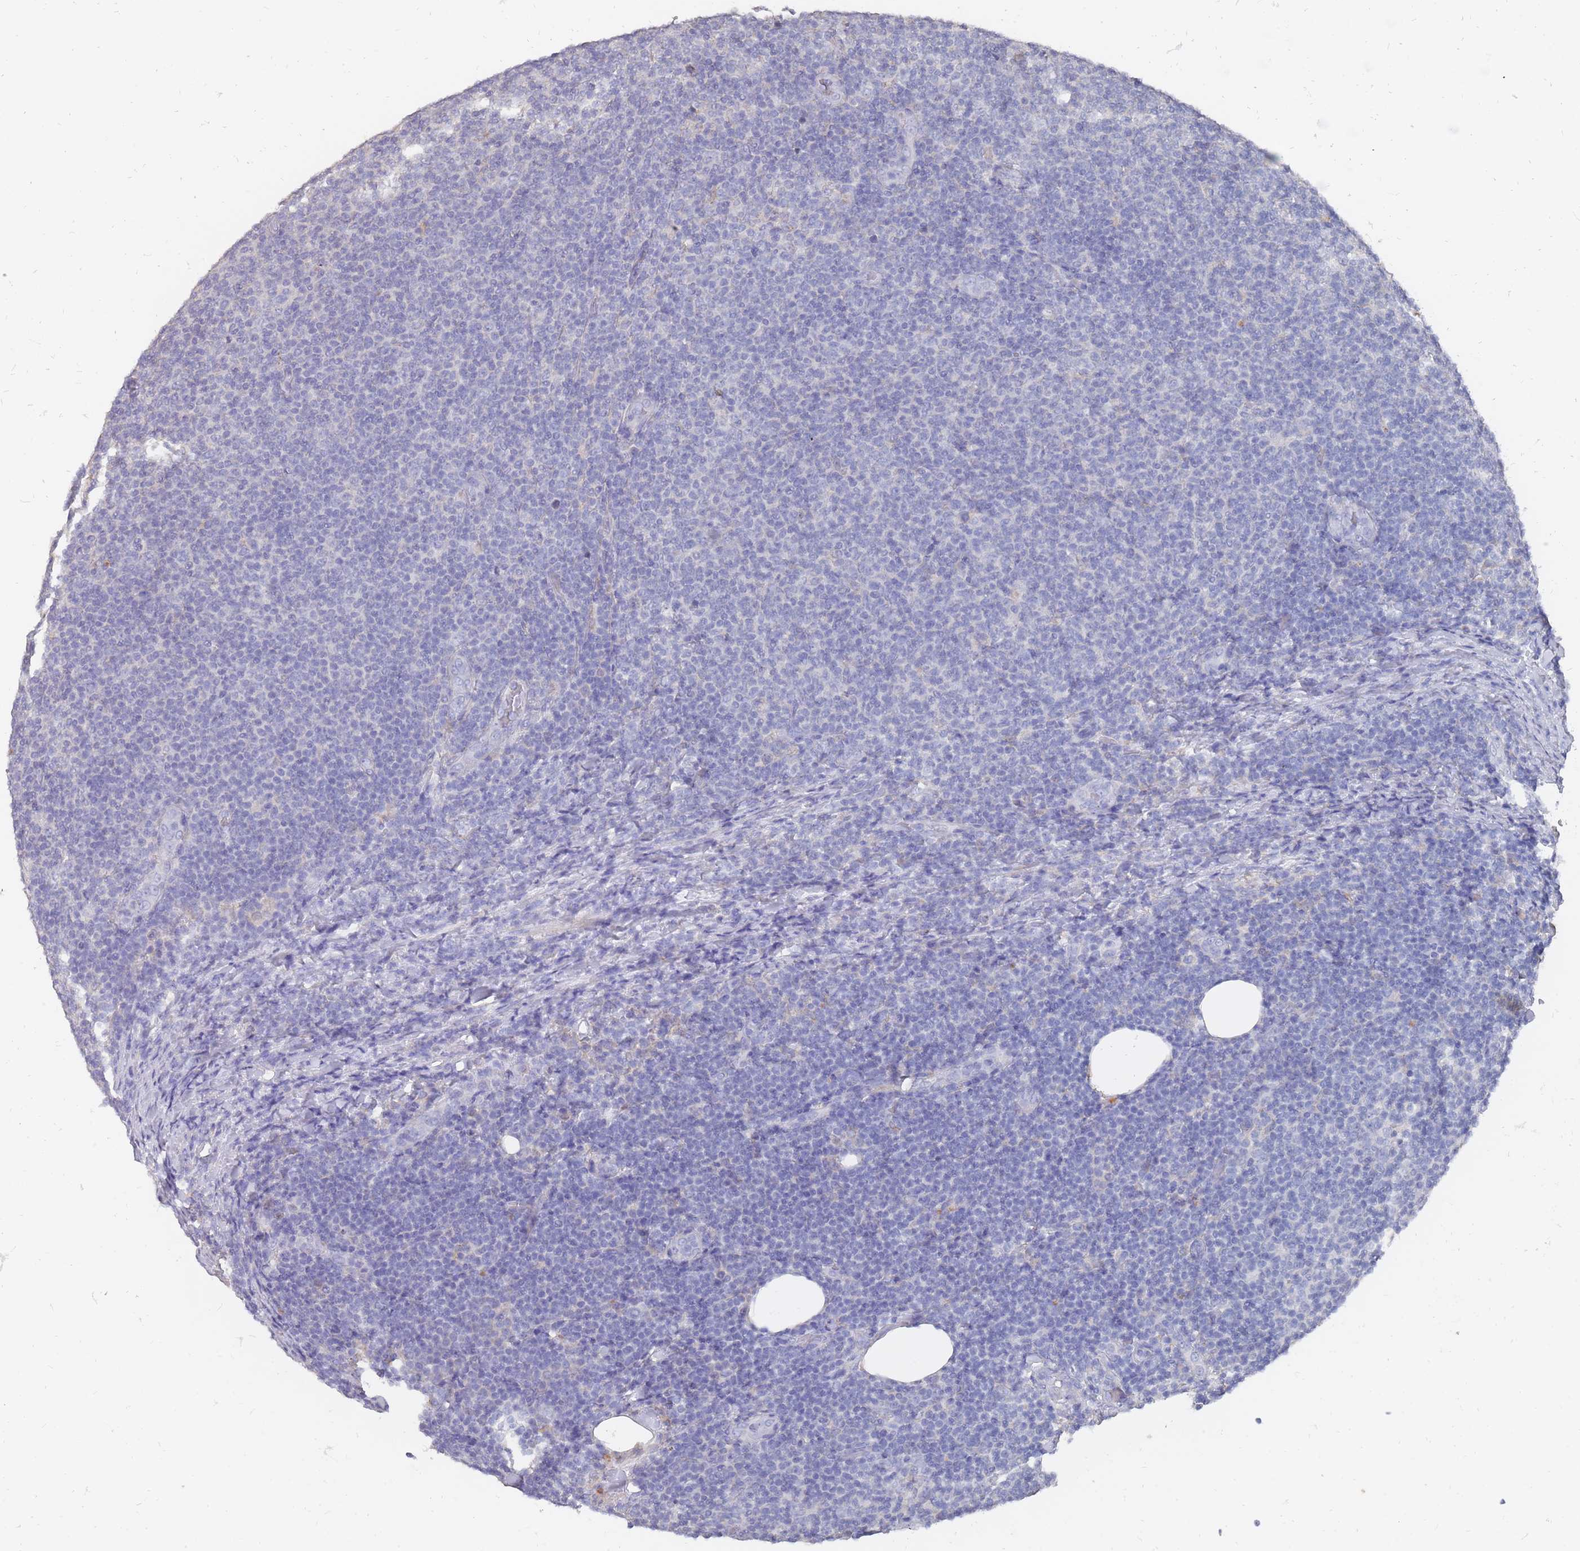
{"staining": {"intensity": "negative", "quantity": "none", "location": "none"}, "tissue": "lymphoma", "cell_type": "Tumor cells", "image_type": "cancer", "snomed": [{"axis": "morphology", "description": "Malignant lymphoma, non-Hodgkin's type, Low grade"}, {"axis": "topography", "description": "Lymph node"}], "caption": "High magnification brightfield microscopy of low-grade malignant lymphoma, non-Hodgkin's type stained with DAB (brown) and counterstained with hematoxylin (blue): tumor cells show no significant positivity. (Stains: DAB (3,3'-diaminobenzidine) immunohistochemistry with hematoxylin counter stain, Microscopy: brightfield microscopy at high magnification).", "gene": "OTULINL", "patient": {"sex": "male", "age": 66}}